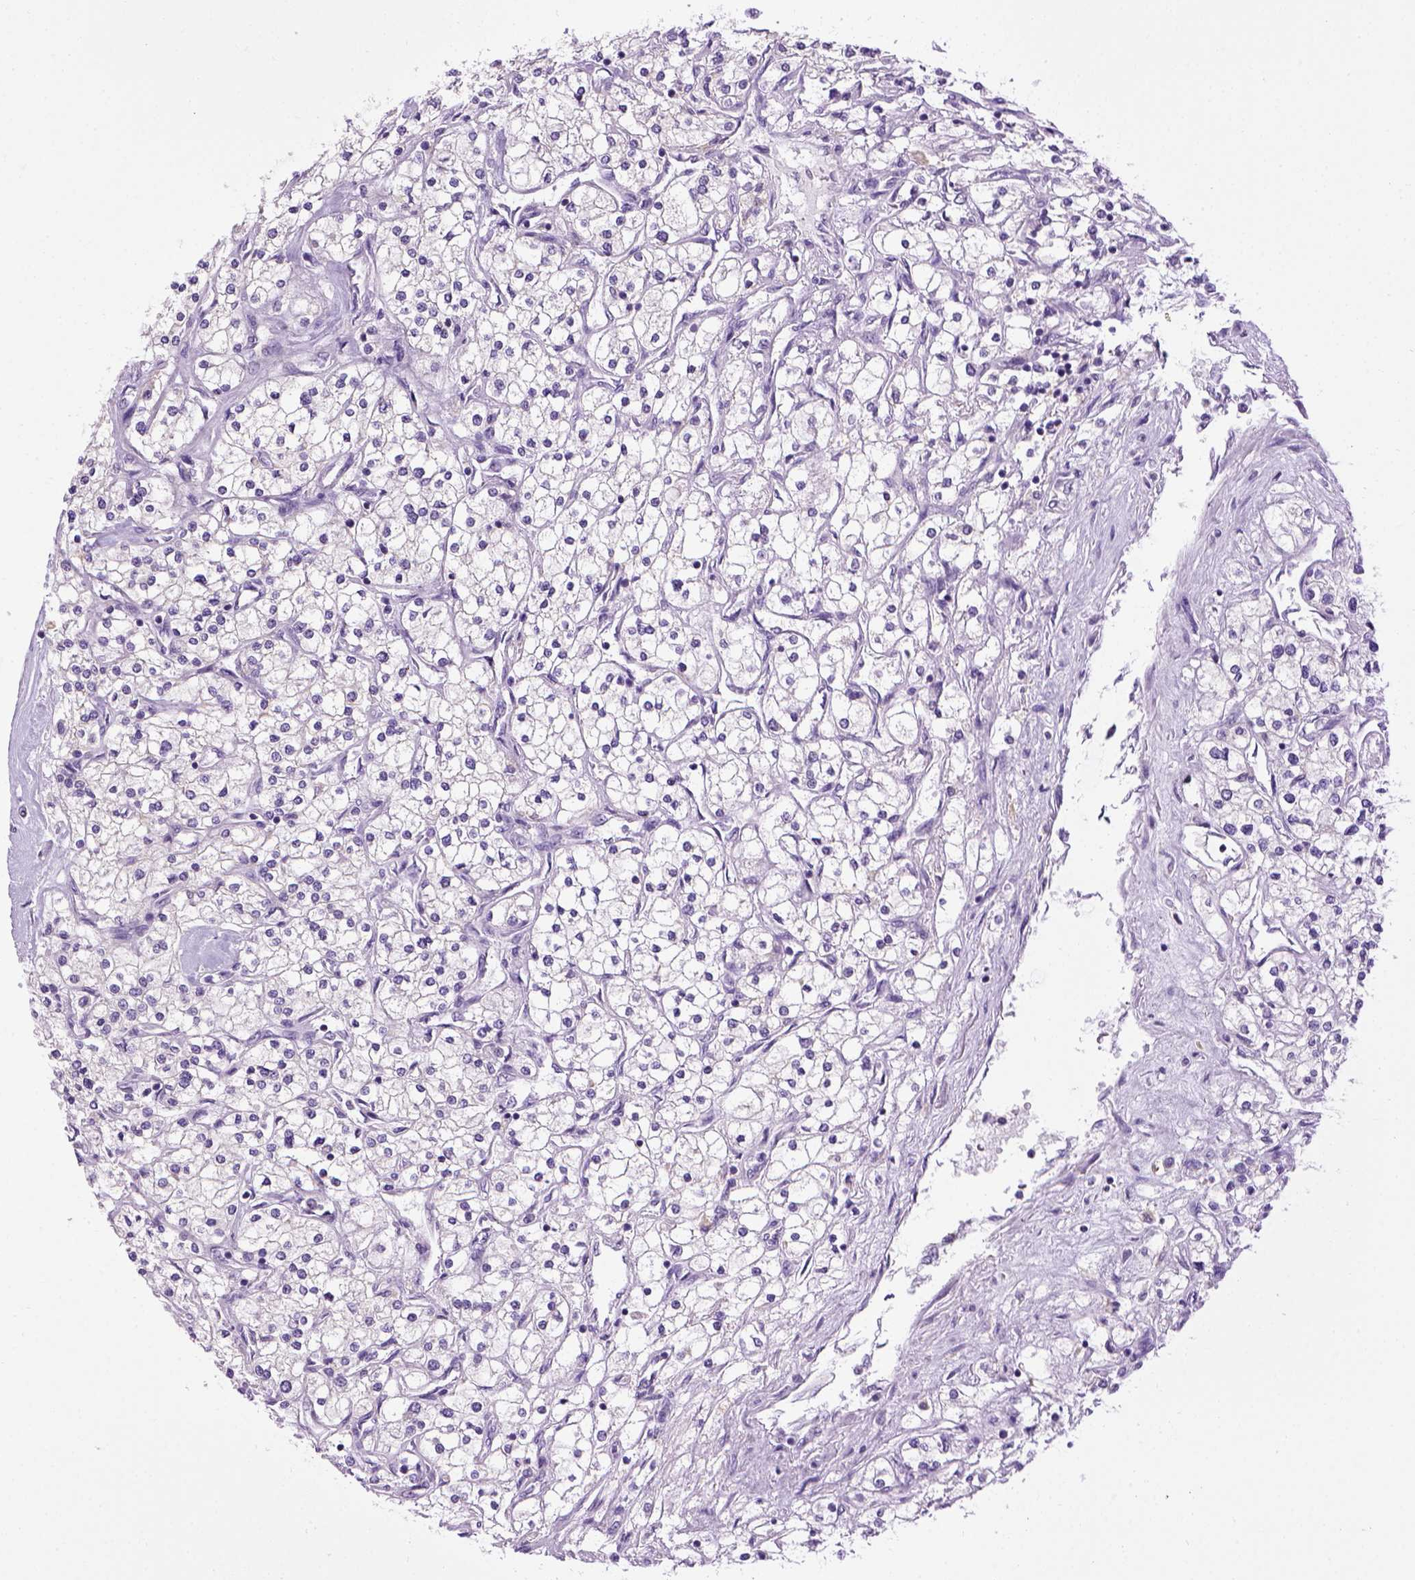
{"staining": {"intensity": "negative", "quantity": "none", "location": "none"}, "tissue": "renal cancer", "cell_type": "Tumor cells", "image_type": "cancer", "snomed": [{"axis": "morphology", "description": "Adenocarcinoma, NOS"}, {"axis": "topography", "description": "Kidney"}], "caption": "An IHC micrograph of renal cancer is shown. There is no staining in tumor cells of renal cancer.", "gene": "CDH1", "patient": {"sex": "male", "age": 80}}